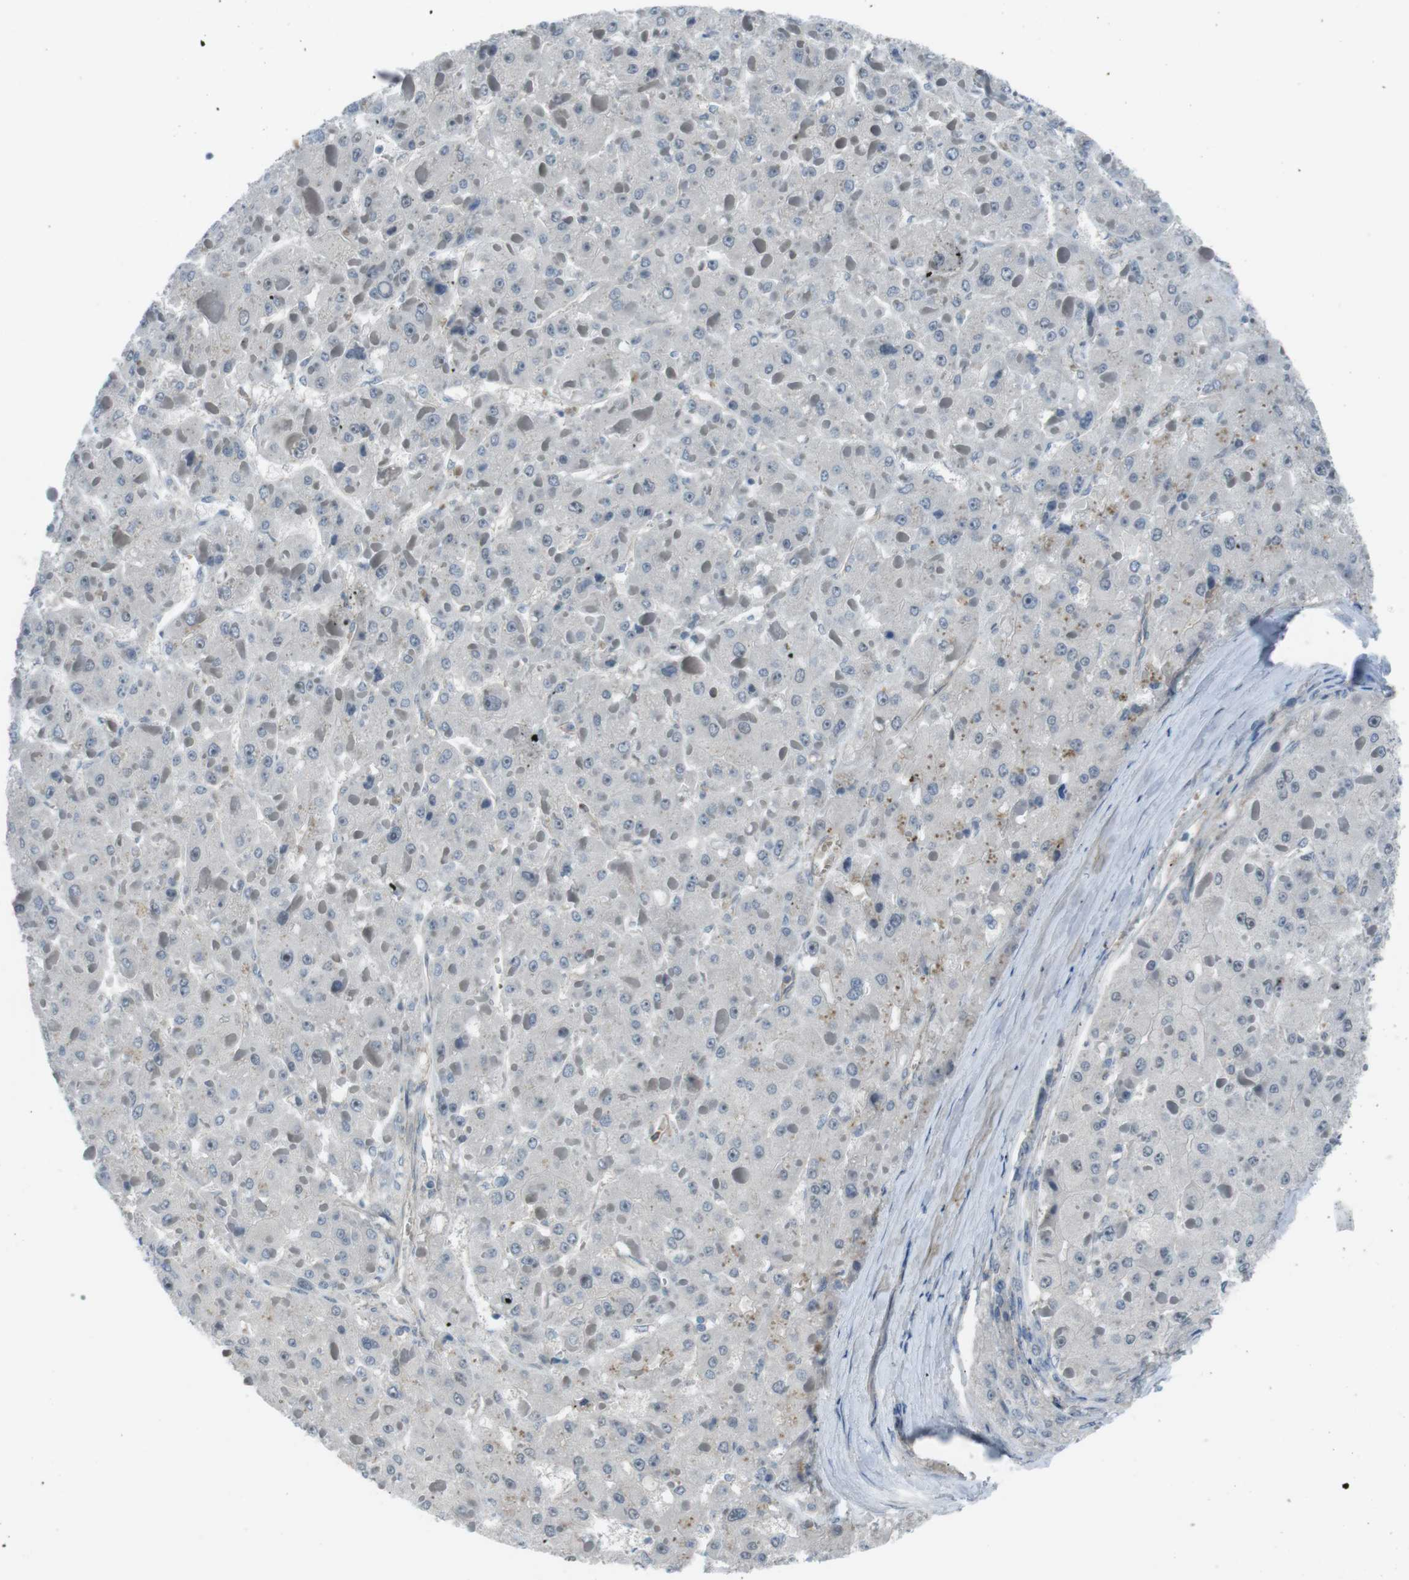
{"staining": {"intensity": "negative", "quantity": "none", "location": "none"}, "tissue": "liver cancer", "cell_type": "Tumor cells", "image_type": "cancer", "snomed": [{"axis": "morphology", "description": "Carcinoma, Hepatocellular, NOS"}, {"axis": "topography", "description": "Liver"}], "caption": "The immunohistochemistry photomicrograph has no significant positivity in tumor cells of liver cancer (hepatocellular carcinoma) tissue.", "gene": "ANK2", "patient": {"sex": "female", "age": 73}}